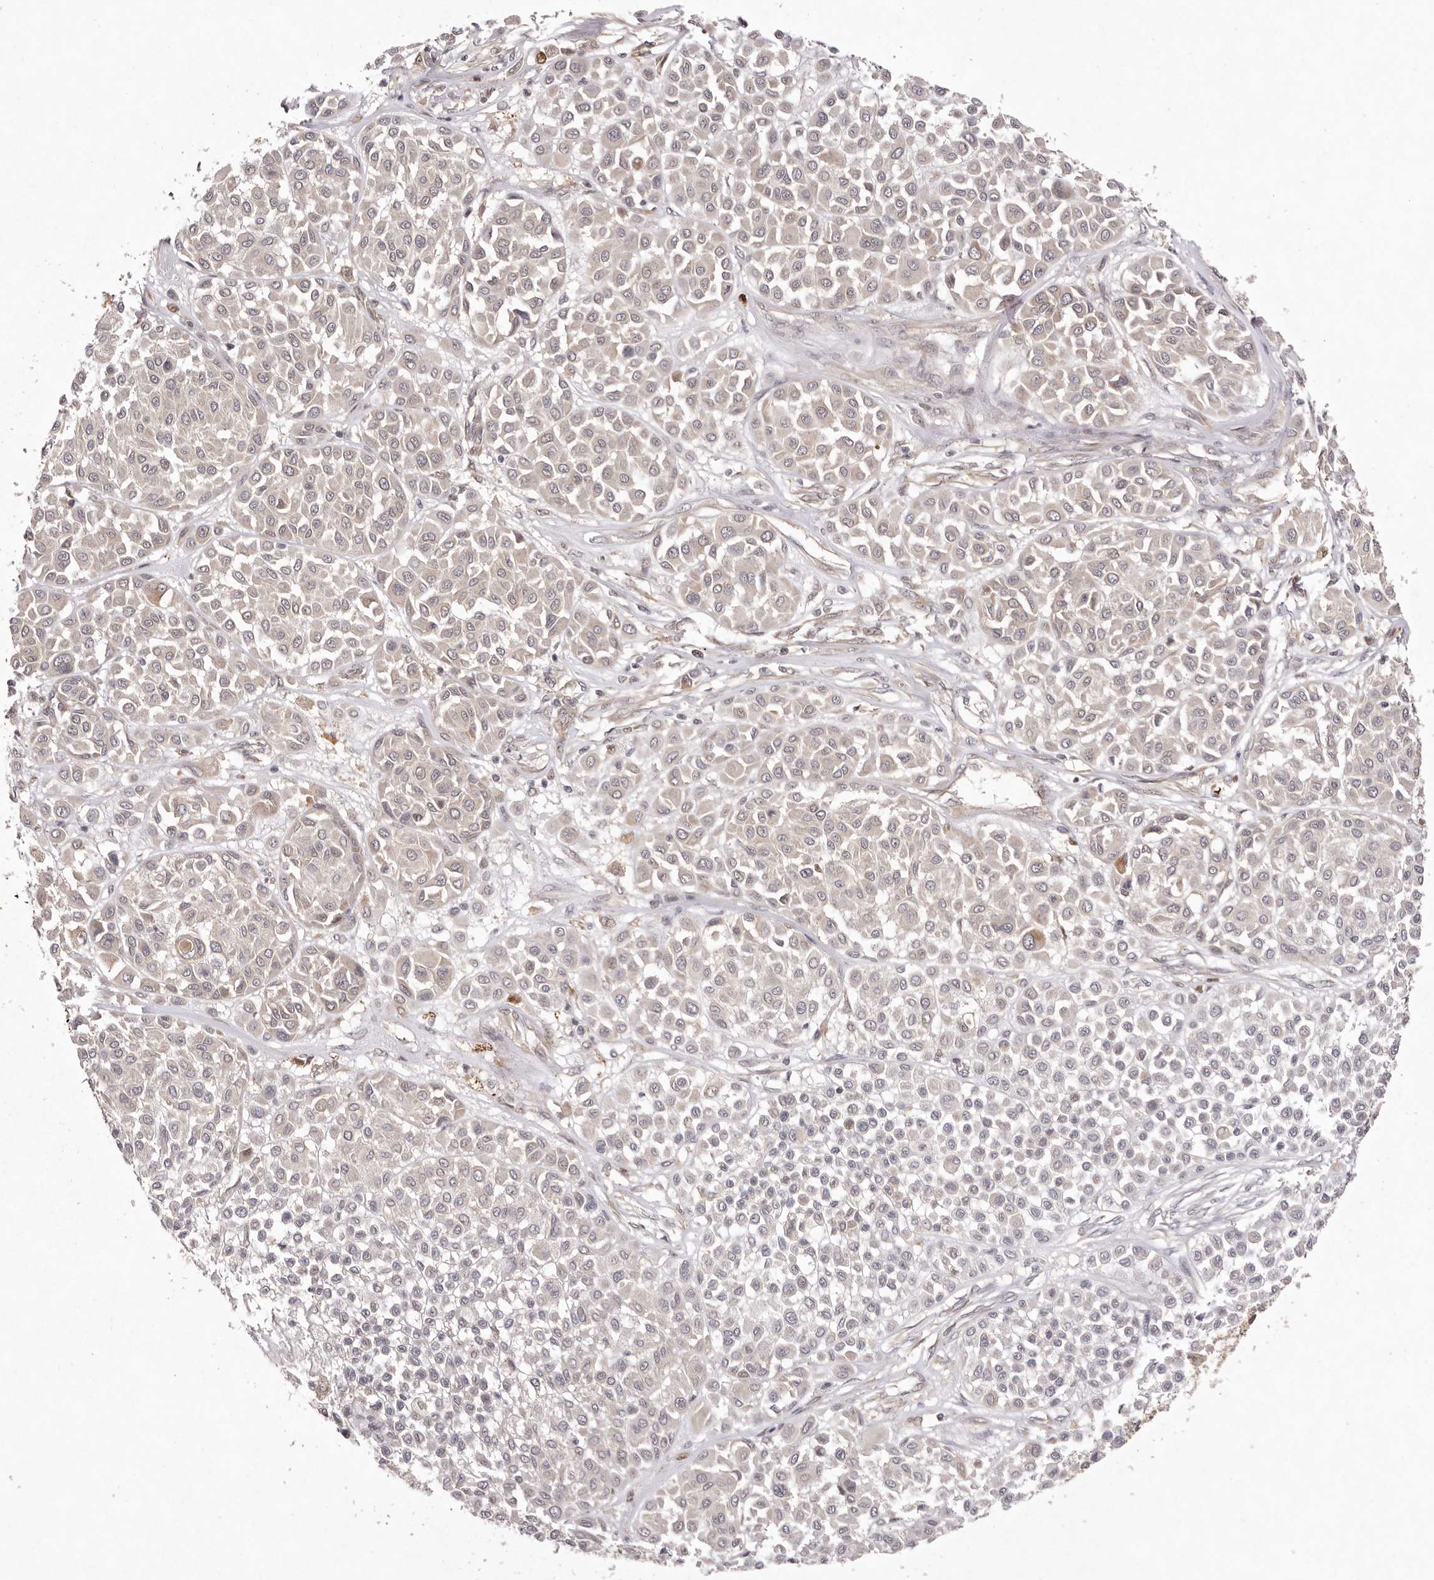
{"staining": {"intensity": "weak", "quantity": "25%-75%", "location": "cytoplasmic/membranous"}, "tissue": "melanoma", "cell_type": "Tumor cells", "image_type": "cancer", "snomed": [{"axis": "morphology", "description": "Malignant melanoma, Metastatic site"}, {"axis": "topography", "description": "Soft tissue"}], "caption": "Protein expression analysis of melanoma shows weak cytoplasmic/membranous staining in about 25%-75% of tumor cells.", "gene": "BUD31", "patient": {"sex": "male", "age": 41}}